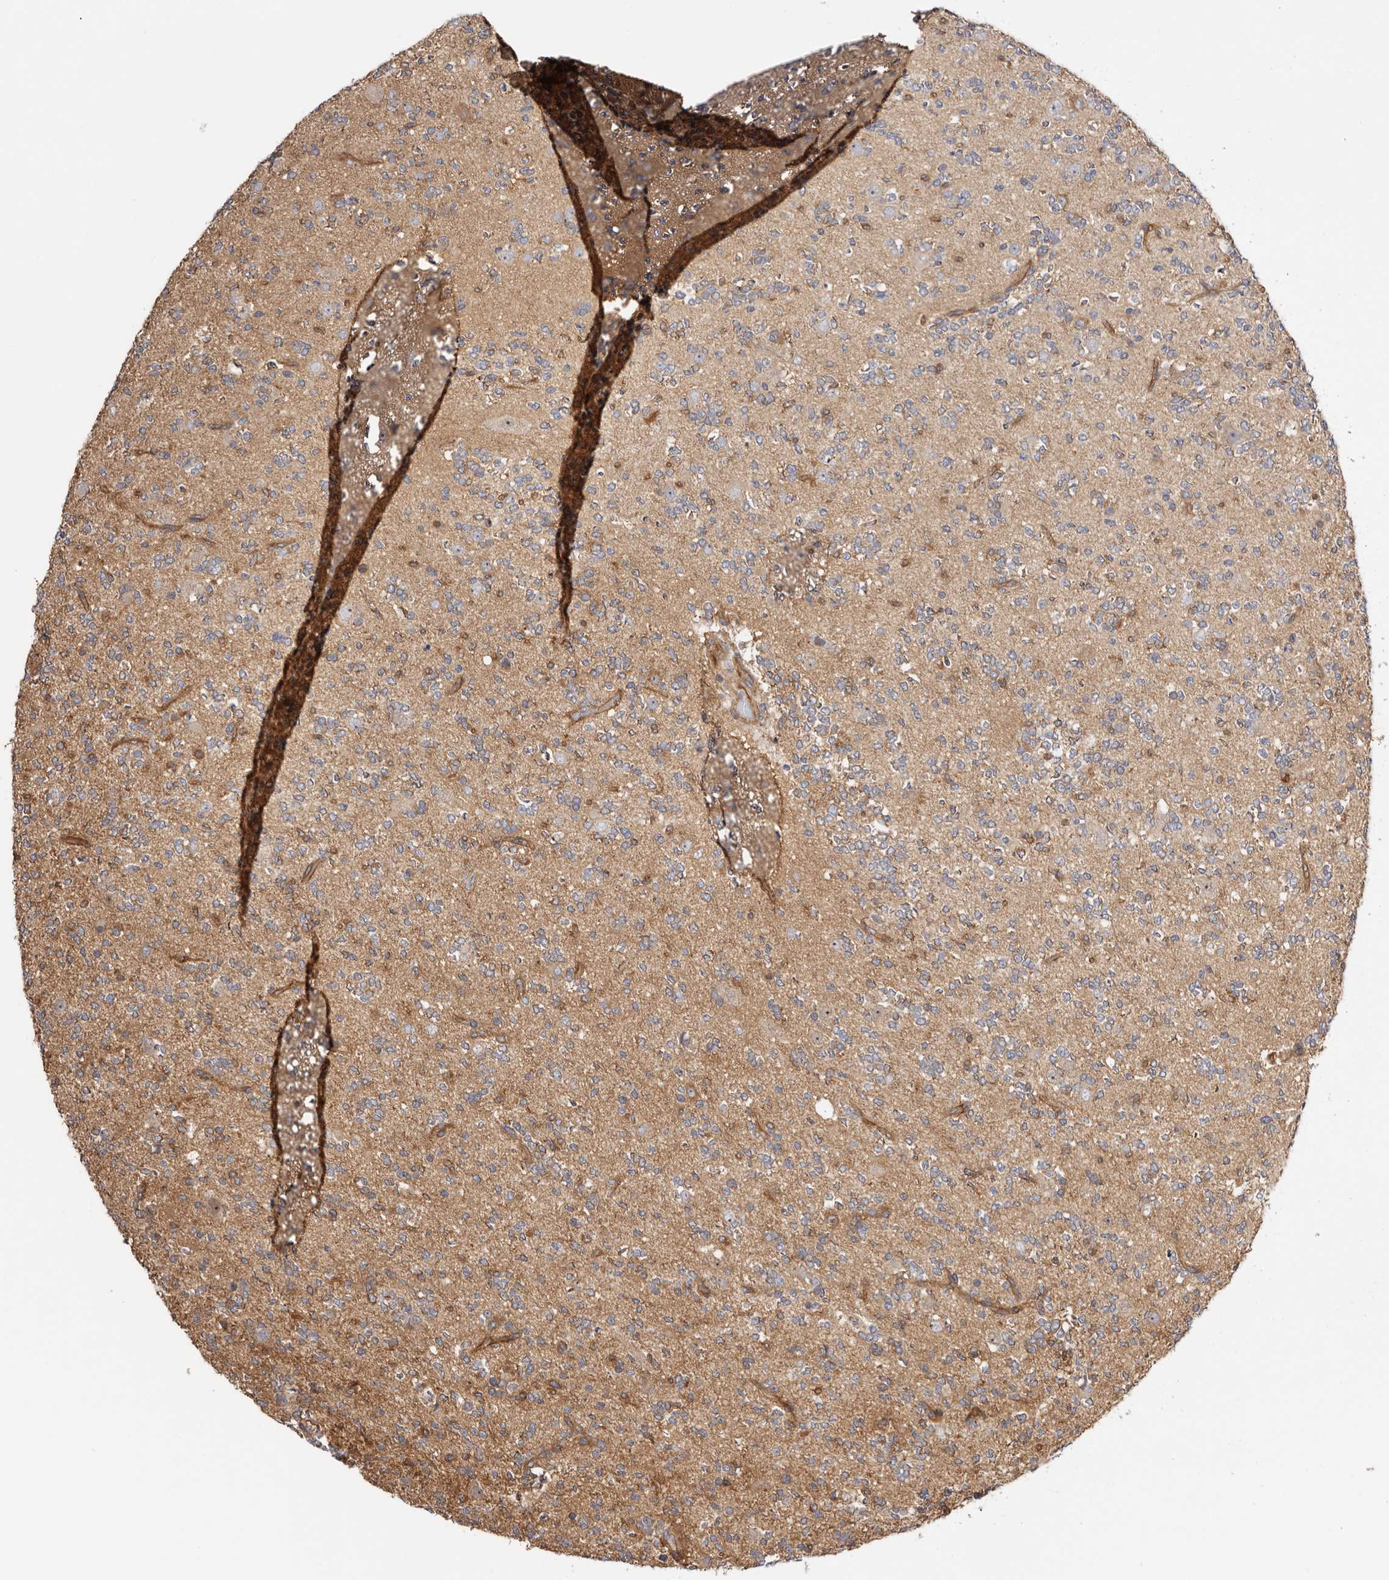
{"staining": {"intensity": "moderate", "quantity": ">75%", "location": "cytoplasmic/membranous"}, "tissue": "glioma", "cell_type": "Tumor cells", "image_type": "cancer", "snomed": [{"axis": "morphology", "description": "Glioma, malignant, High grade"}, {"axis": "topography", "description": "Brain"}], "caption": "IHC image of neoplastic tissue: glioma stained using IHC reveals medium levels of moderate protein expression localized specifically in the cytoplasmic/membranous of tumor cells, appearing as a cytoplasmic/membranous brown color.", "gene": "PANK4", "patient": {"sex": "female", "age": 62}}